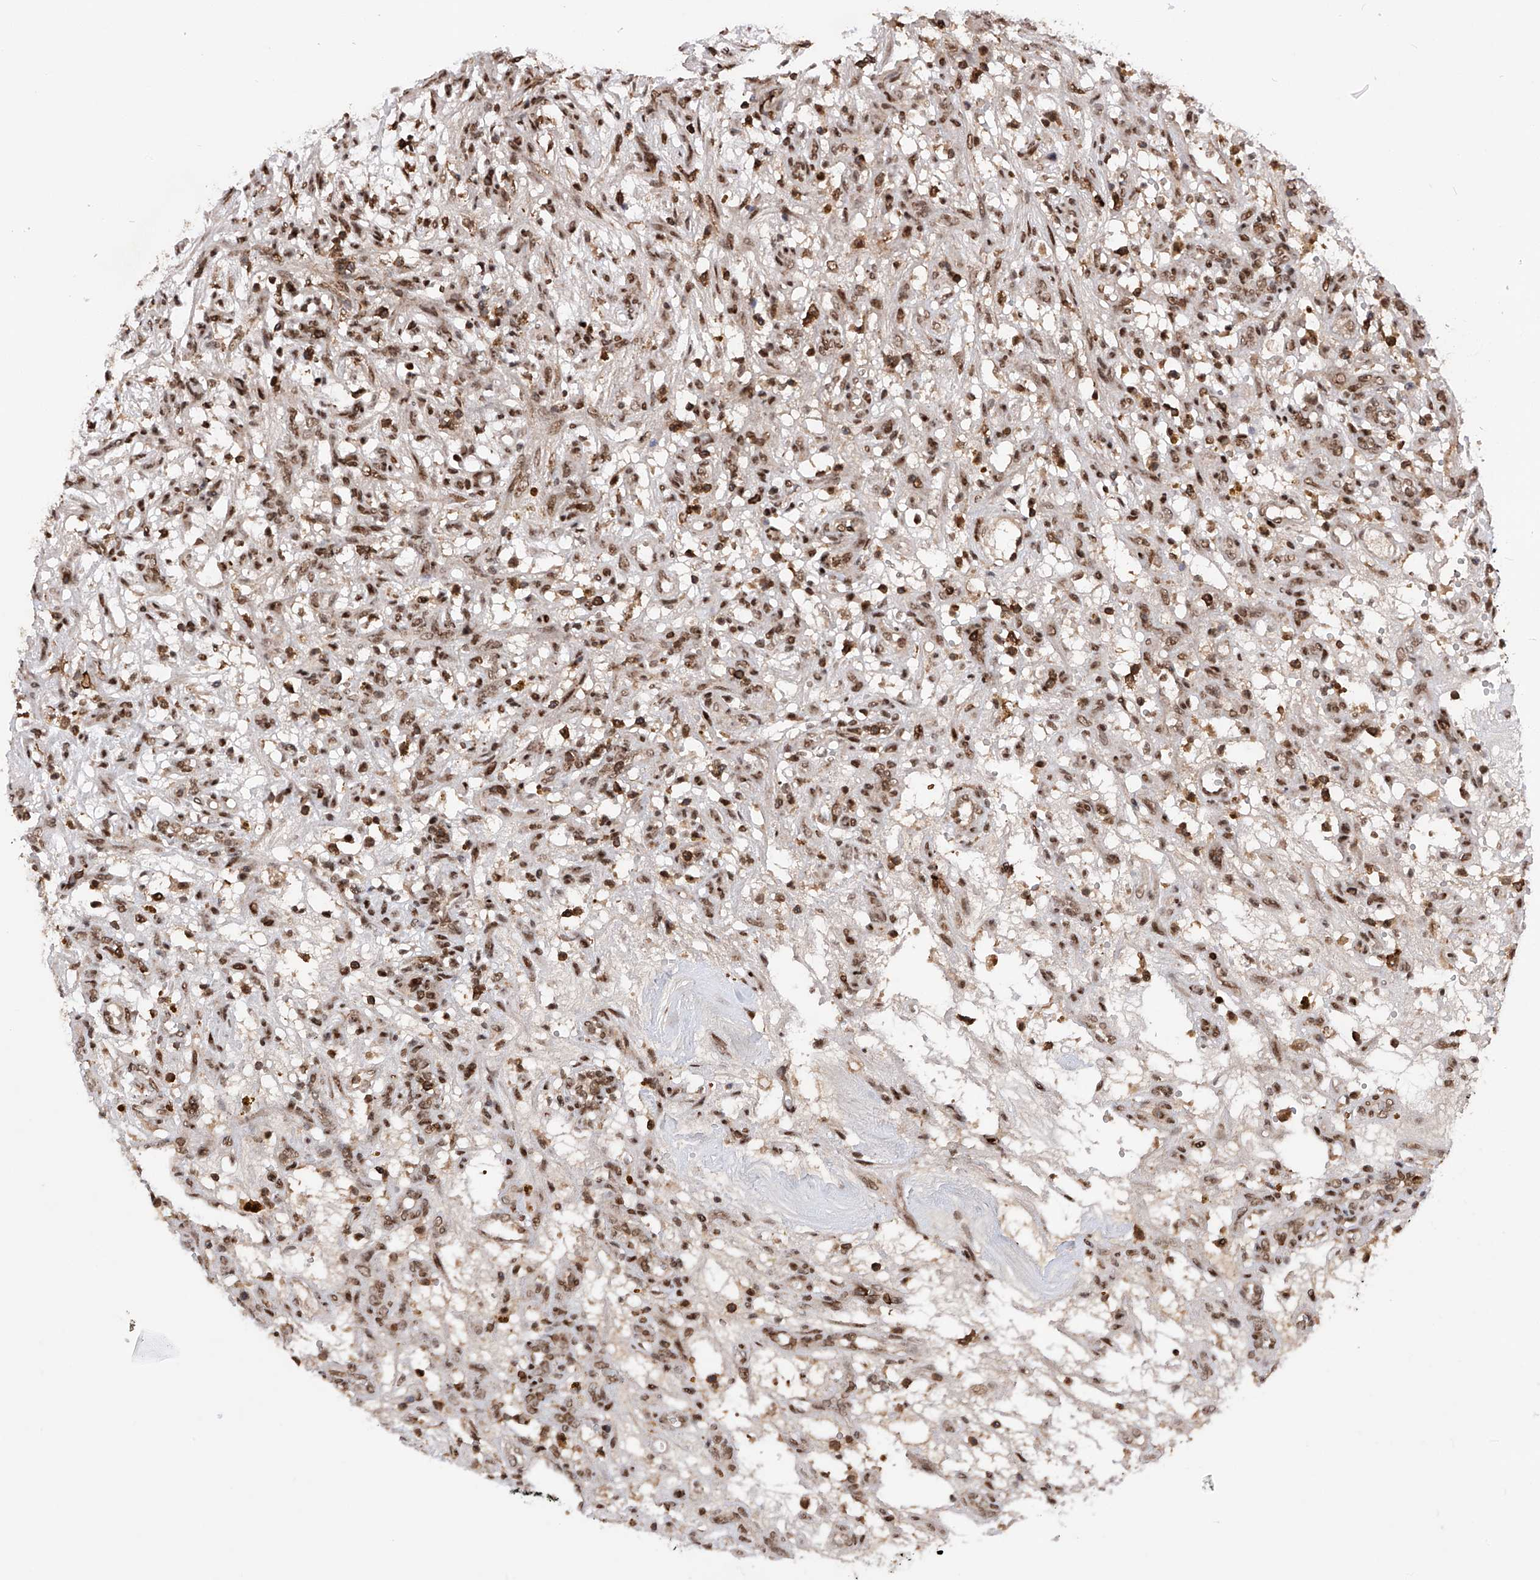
{"staining": {"intensity": "moderate", "quantity": ">75%", "location": "nuclear"}, "tissue": "renal cancer", "cell_type": "Tumor cells", "image_type": "cancer", "snomed": [{"axis": "morphology", "description": "Adenocarcinoma, NOS"}, {"axis": "topography", "description": "Kidney"}], "caption": "IHC histopathology image of neoplastic tissue: human renal cancer (adenocarcinoma) stained using immunohistochemistry shows medium levels of moderate protein expression localized specifically in the nuclear of tumor cells, appearing as a nuclear brown color.", "gene": "ZNF280D", "patient": {"sex": "female", "age": 57}}